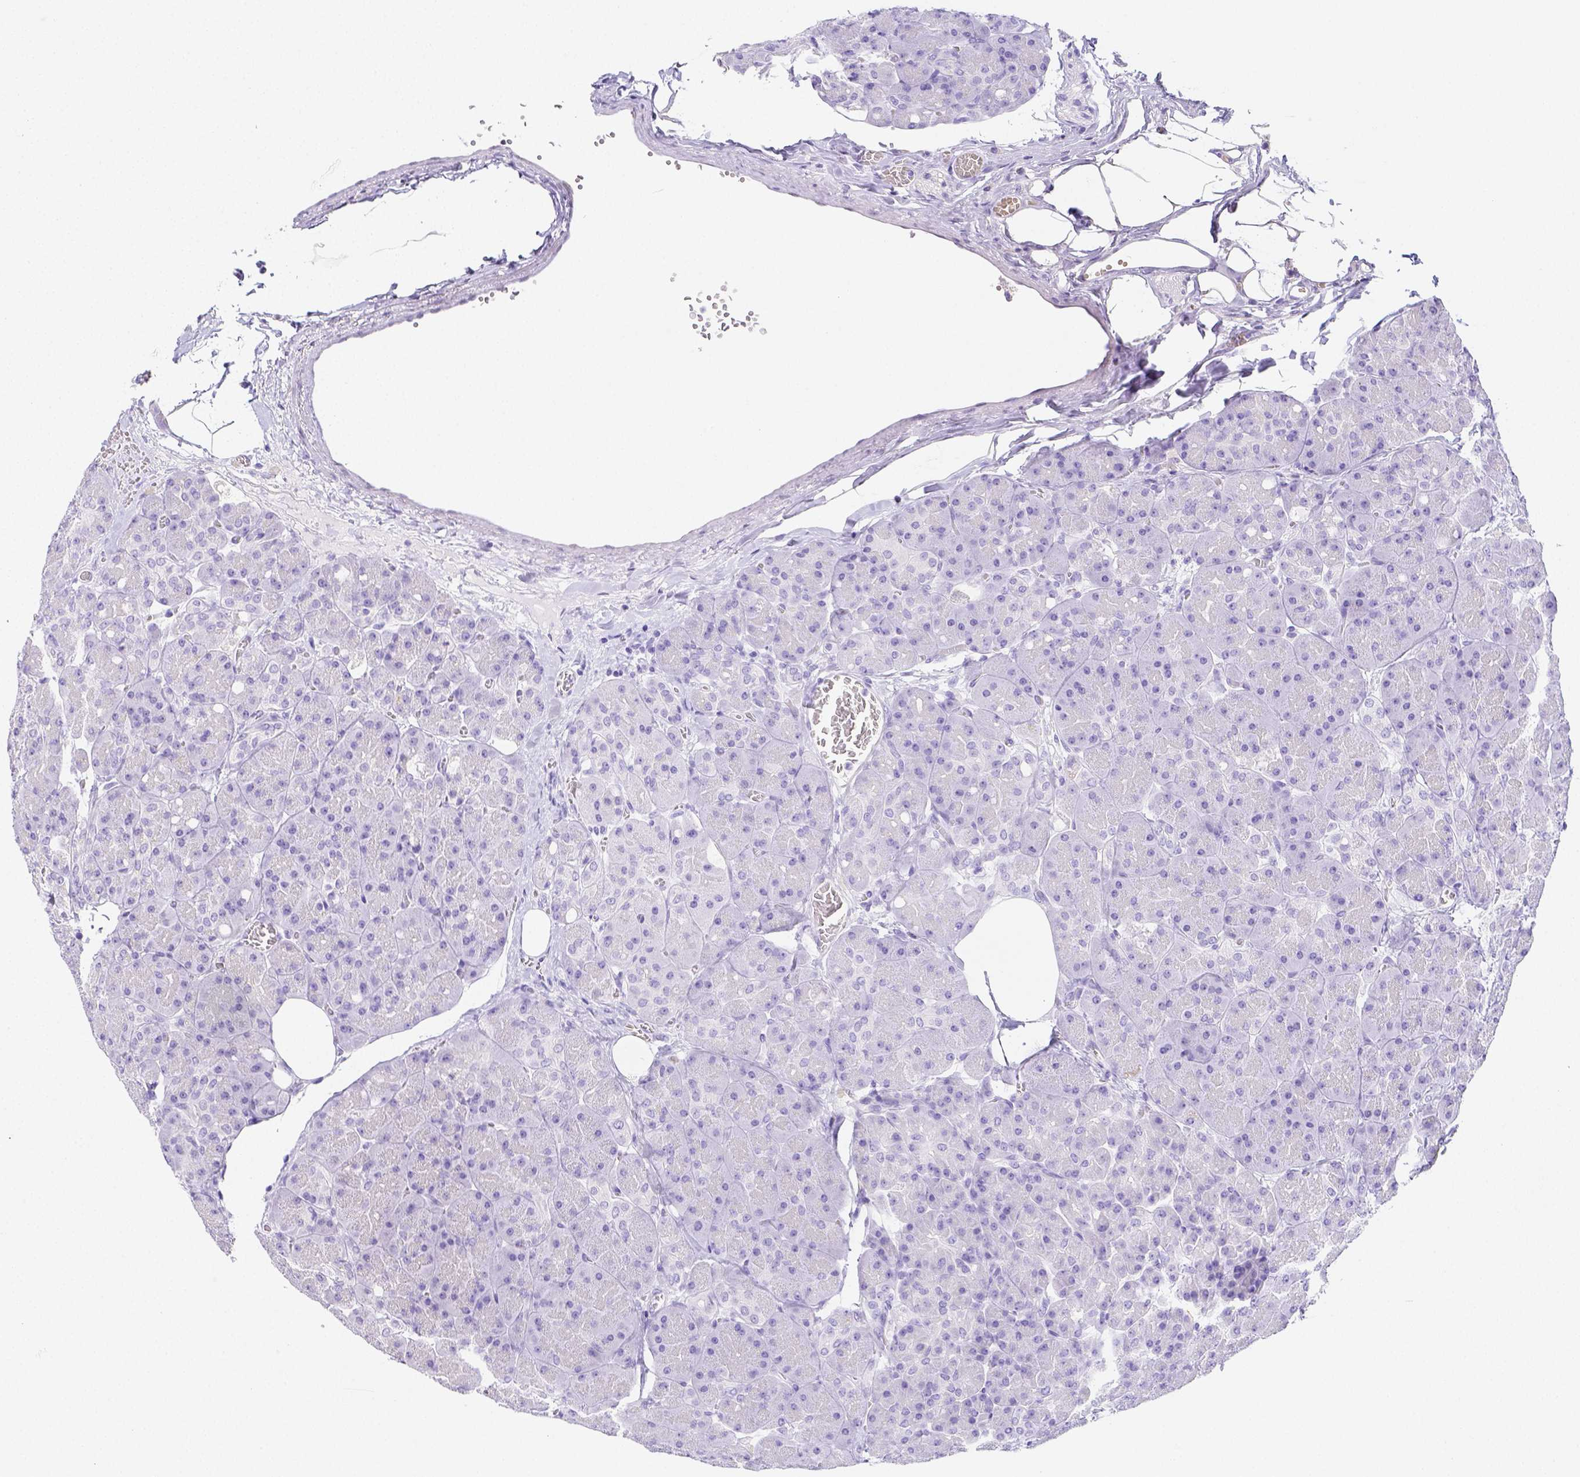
{"staining": {"intensity": "negative", "quantity": "none", "location": "none"}, "tissue": "pancreas", "cell_type": "Exocrine glandular cells", "image_type": "normal", "snomed": [{"axis": "morphology", "description": "Normal tissue, NOS"}, {"axis": "topography", "description": "Pancreas"}], "caption": "Immunohistochemistry histopathology image of unremarkable pancreas: human pancreas stained with DAB displays no significant protein positivity in exocrine glandular cells. The staining was performed using DAB to visualize the protein expression in brown, while the nuclei were stained in blue with hematoxylin (Magnification: 20x).", "gene": "ARHGAP36", "patient": {"sex": "male", "age": 55}}